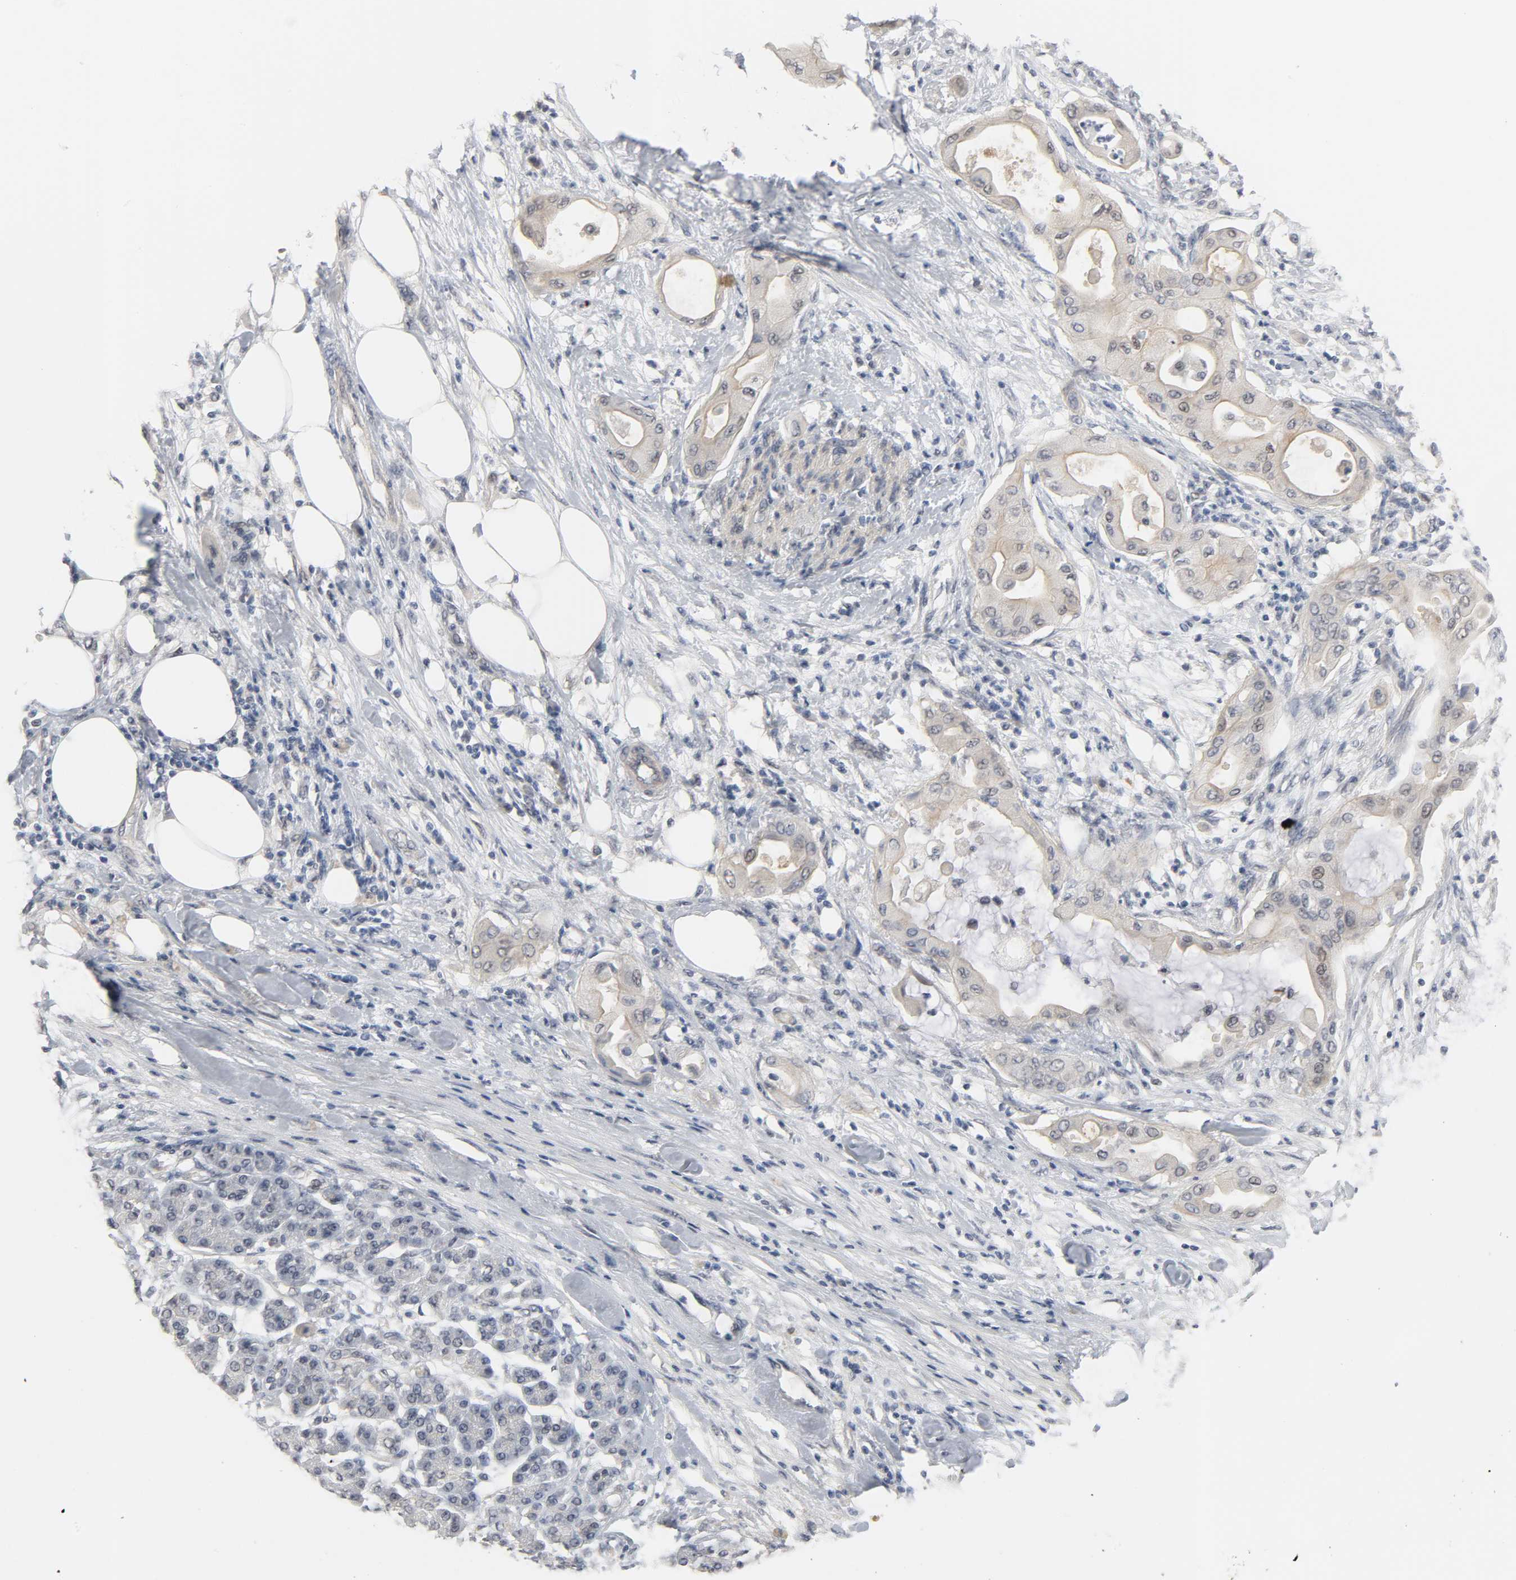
{"staining": {"intensity": "weak", "quantity": "25%-75%", "location": "cytoplasmic/membranous"}, "tissue": "pancreatic cancer", "cell_type": "Tumor cells", "image_type": "cancer", "snomed": [{"axis": "morphology", "description": "Adenocarcinoma, NOS"}, {"axis": "morphology", "description": "Adenocarcinoma, metastatic, NOS"}, {"axis": "topography", "description": "Lymph node"}, {"axis": "topography", "description": "Pancreas"}, {"axis": "topography", "description": "Duodenum"}], "caption": "Pancreatic cancer stained for a protein exhibits weak cytoplasmic/membranous positivity in tumor cells.", "gene": "ACSS2", "patient": {"sex": "female", "age": 64}}